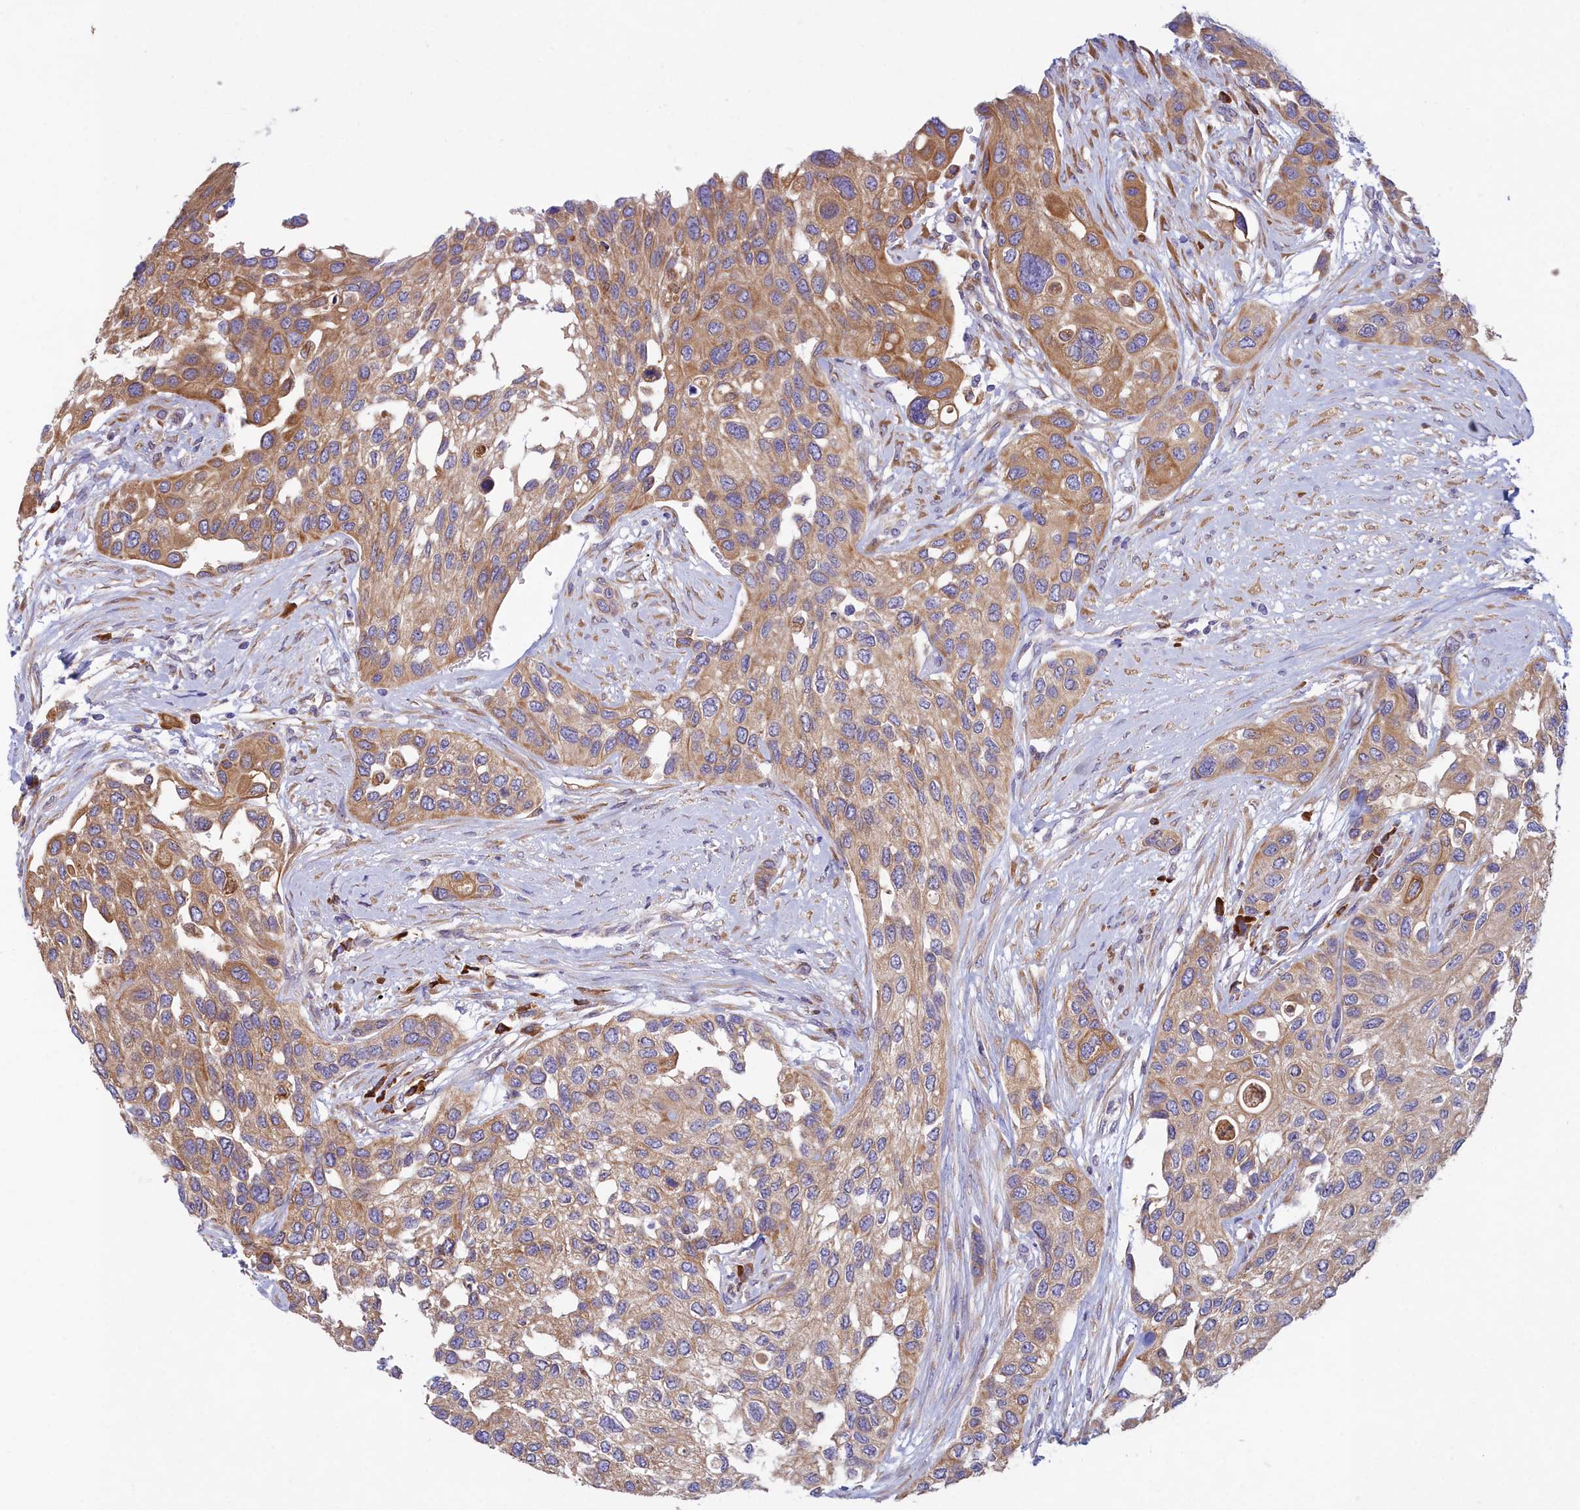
{"staining": {"intensity": "moderate", "quantity": ">75%", "location": "cytoplasmic/membranous"}, "tissue": "urothelial cancer", "cell_type": "Tumor cells", "image_type": "cancer", "snomed": [{"axis": "morphology", "description": "Normal tissue, NOS"}, {"axis": "morphology", "description": "Urothelial carcinoma, High grade"}, {"axis": "topography", "description": "Vascular tissue"}, {"axis": "topography", "description": "Urinary bladder"}], "caption": "Human high-grade urothelial carcinoma stained with a protein marker reveals moderate staining in tumor cells.", "gene": "HM13", "patient": {"sex": "female", "age": 56}}